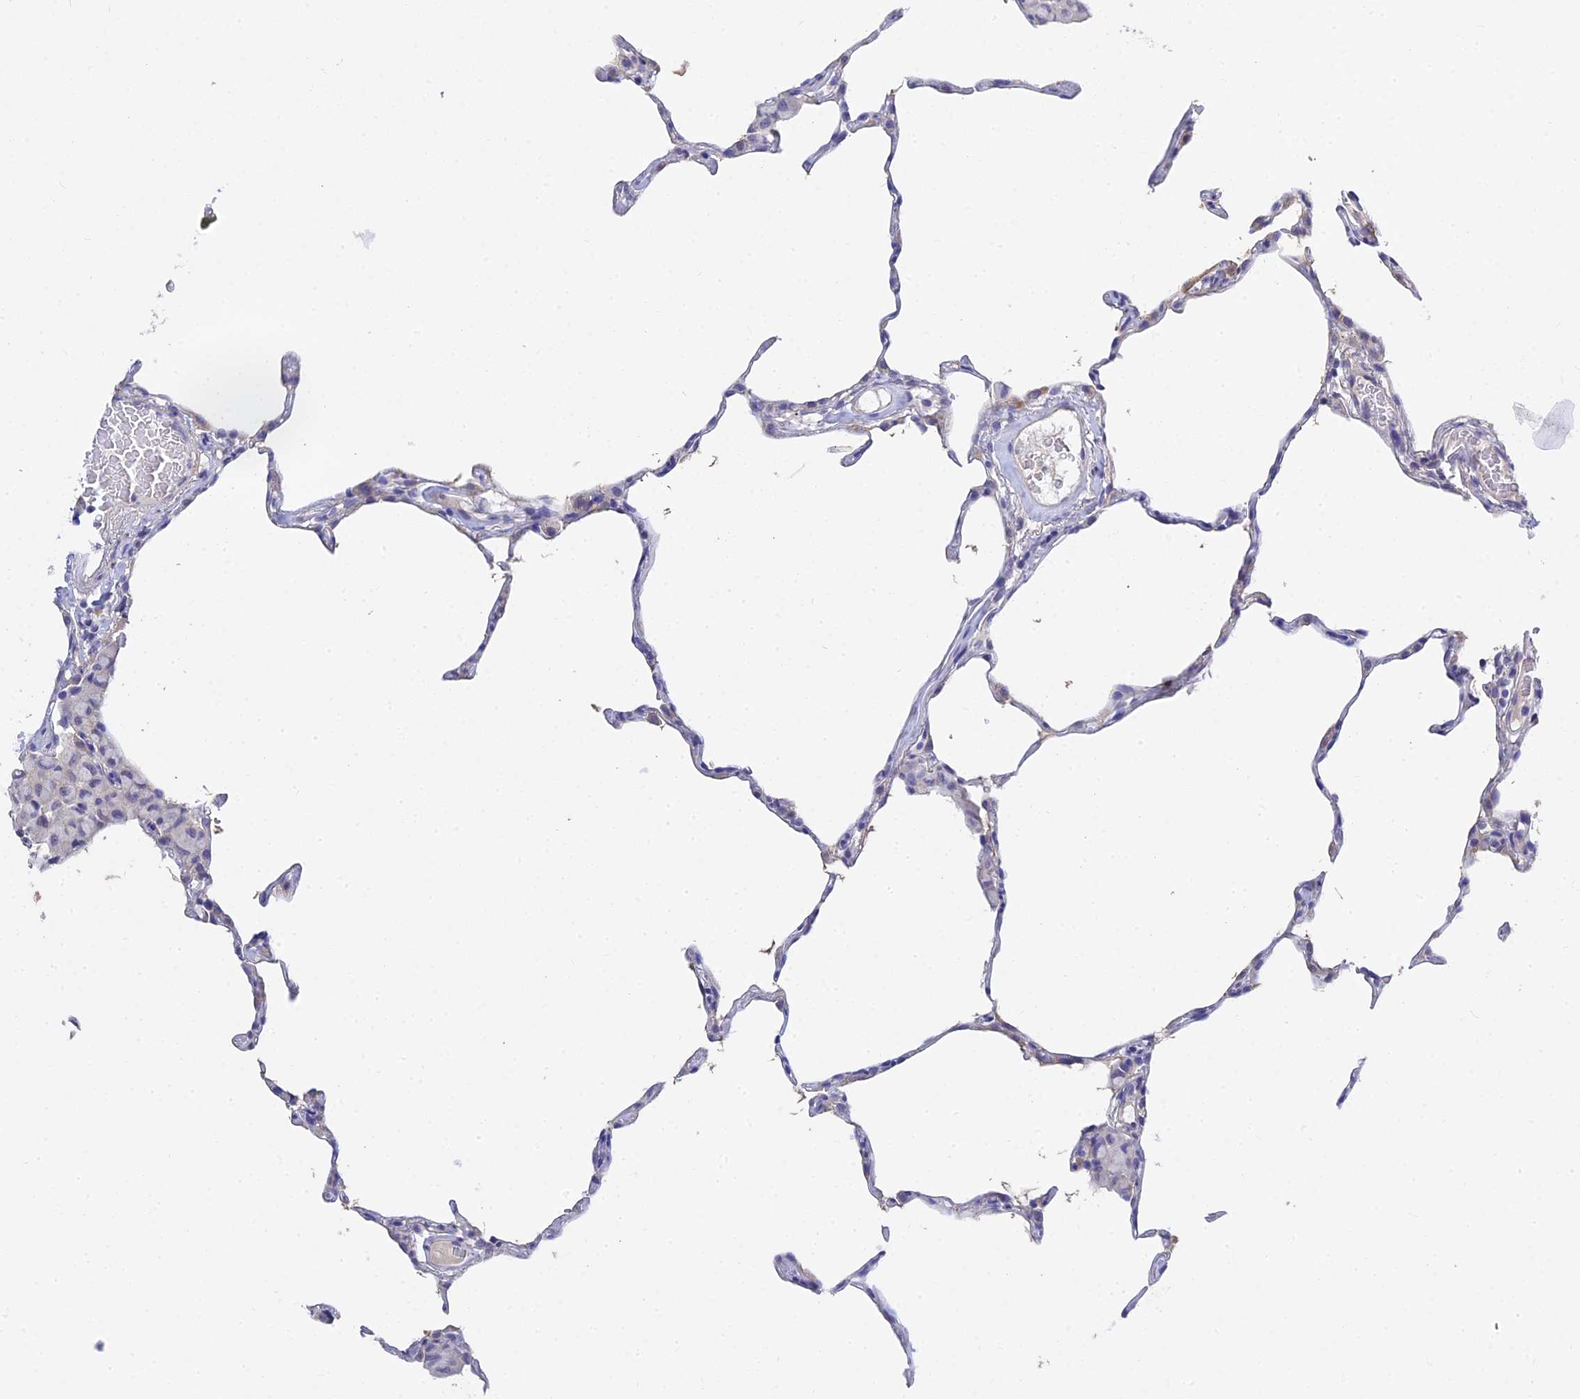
{"staining": {"intensity": "negative", "quantity": "none", "location": "none"}, "tissue": "lung", "cell_type": "Alveolar cells", "image_type": "normal", "snomed": [{"axis": "morphology", "description": "Normal tissue, NOS"}, {"axis": "topography", "description": "Lung"}], "caption": "Lung stained for a protein using IHC displays no positivity alveolar cells.", "gene": "HOXB1", "patient": {"sex": "female", "age": 57}}